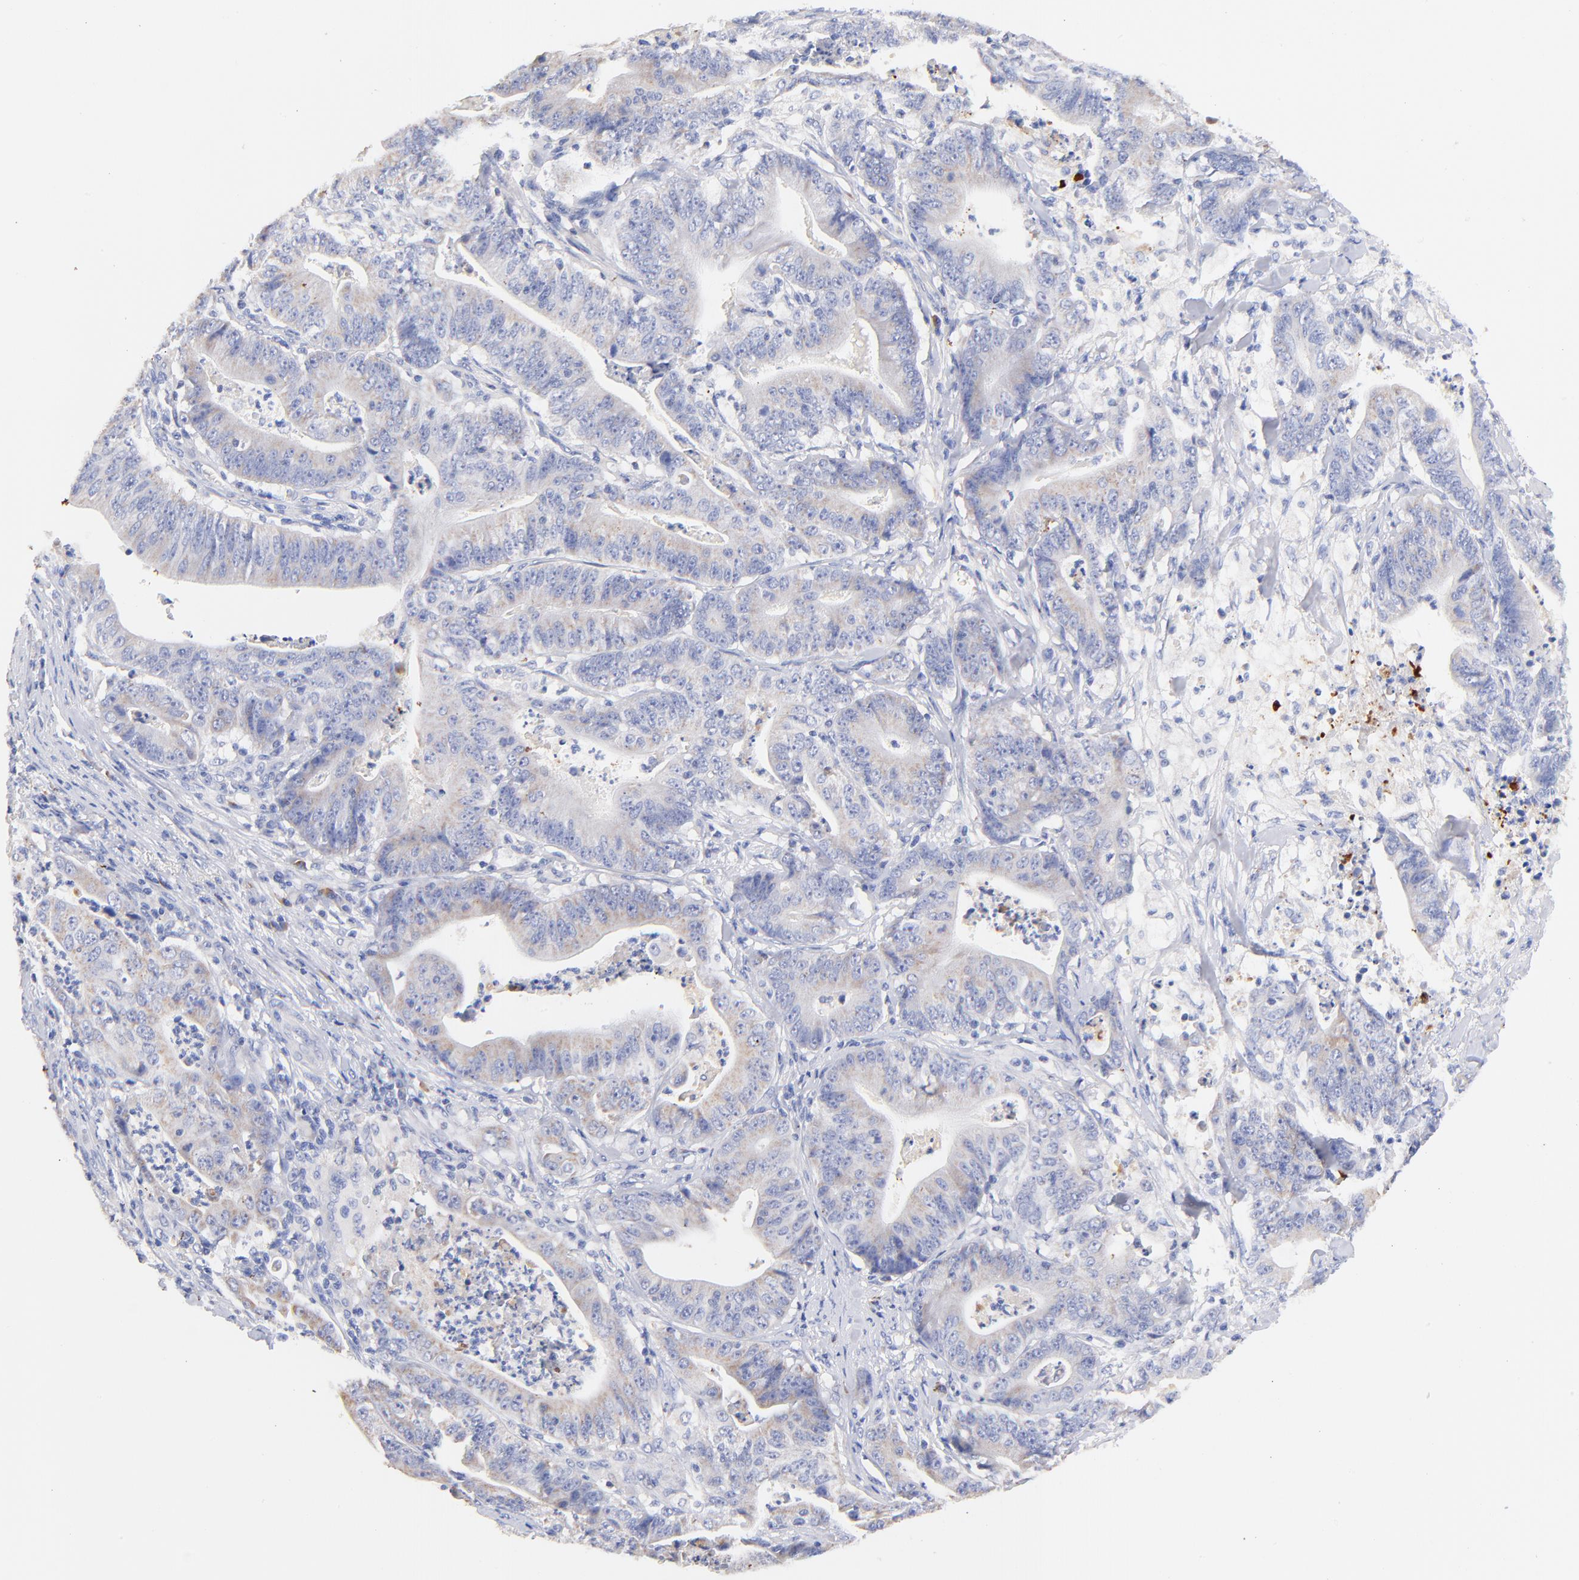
{"staining": {"intensity": "weak", "quantity": "25%-75%", "location": "cytoplasmic/membranous"}, "tissue": "stomach cancer", "cell_type": "Tumor cells", "image_type": "cancer", "snomed": [{"axis": "morphology", "description": "Adenocarcinoma, NOS"}, {"axis": "topography", "description": "Stomach, lower"}], "caption": "Adenocarcinoma (stomach) stained with IHC displays weak cytoplasmic/membranous staining in approximately 25%-75% of tumor cells.", "gene": "IGLV7-43", "patient": {"sex": "female", "age": 86}}